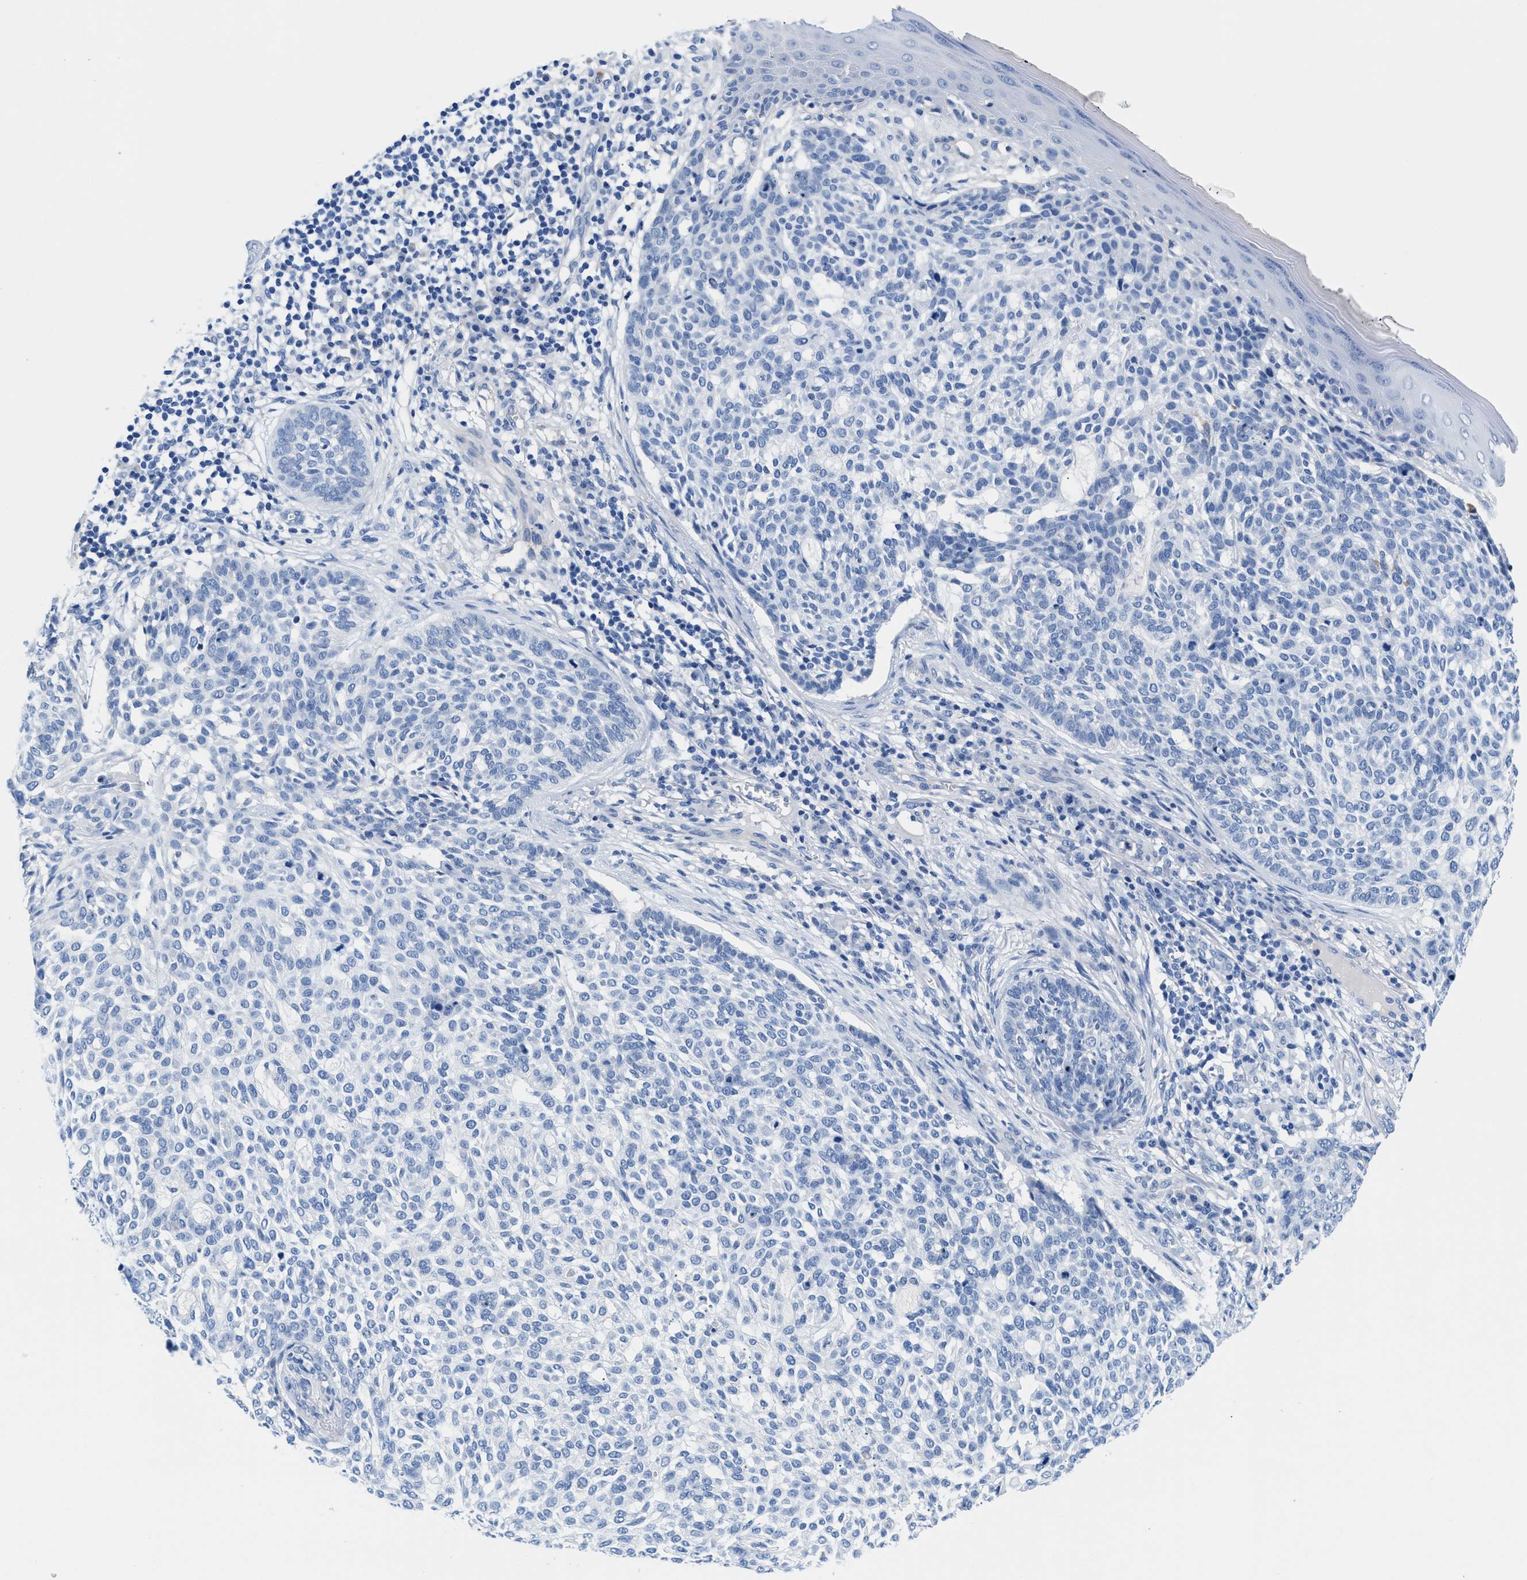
{"staining": {"intensity": "negative", "quantity": "none", "location": "none"}, "tissue": "skin cancer", "cell_type": "Tumor cells", "image_type": "cancer", "snomed": [{"axis": "morphology", "description": "Basal cell carcinoma"}, {"axis": "topography", "description": "Skin"}], "caption": "Immunohistochemistry of human skin basal cell carcinoma exhibits no expression in tumor cells.", "gene": "SLFN13", "patient": {"sex": "female", "age": 64}}